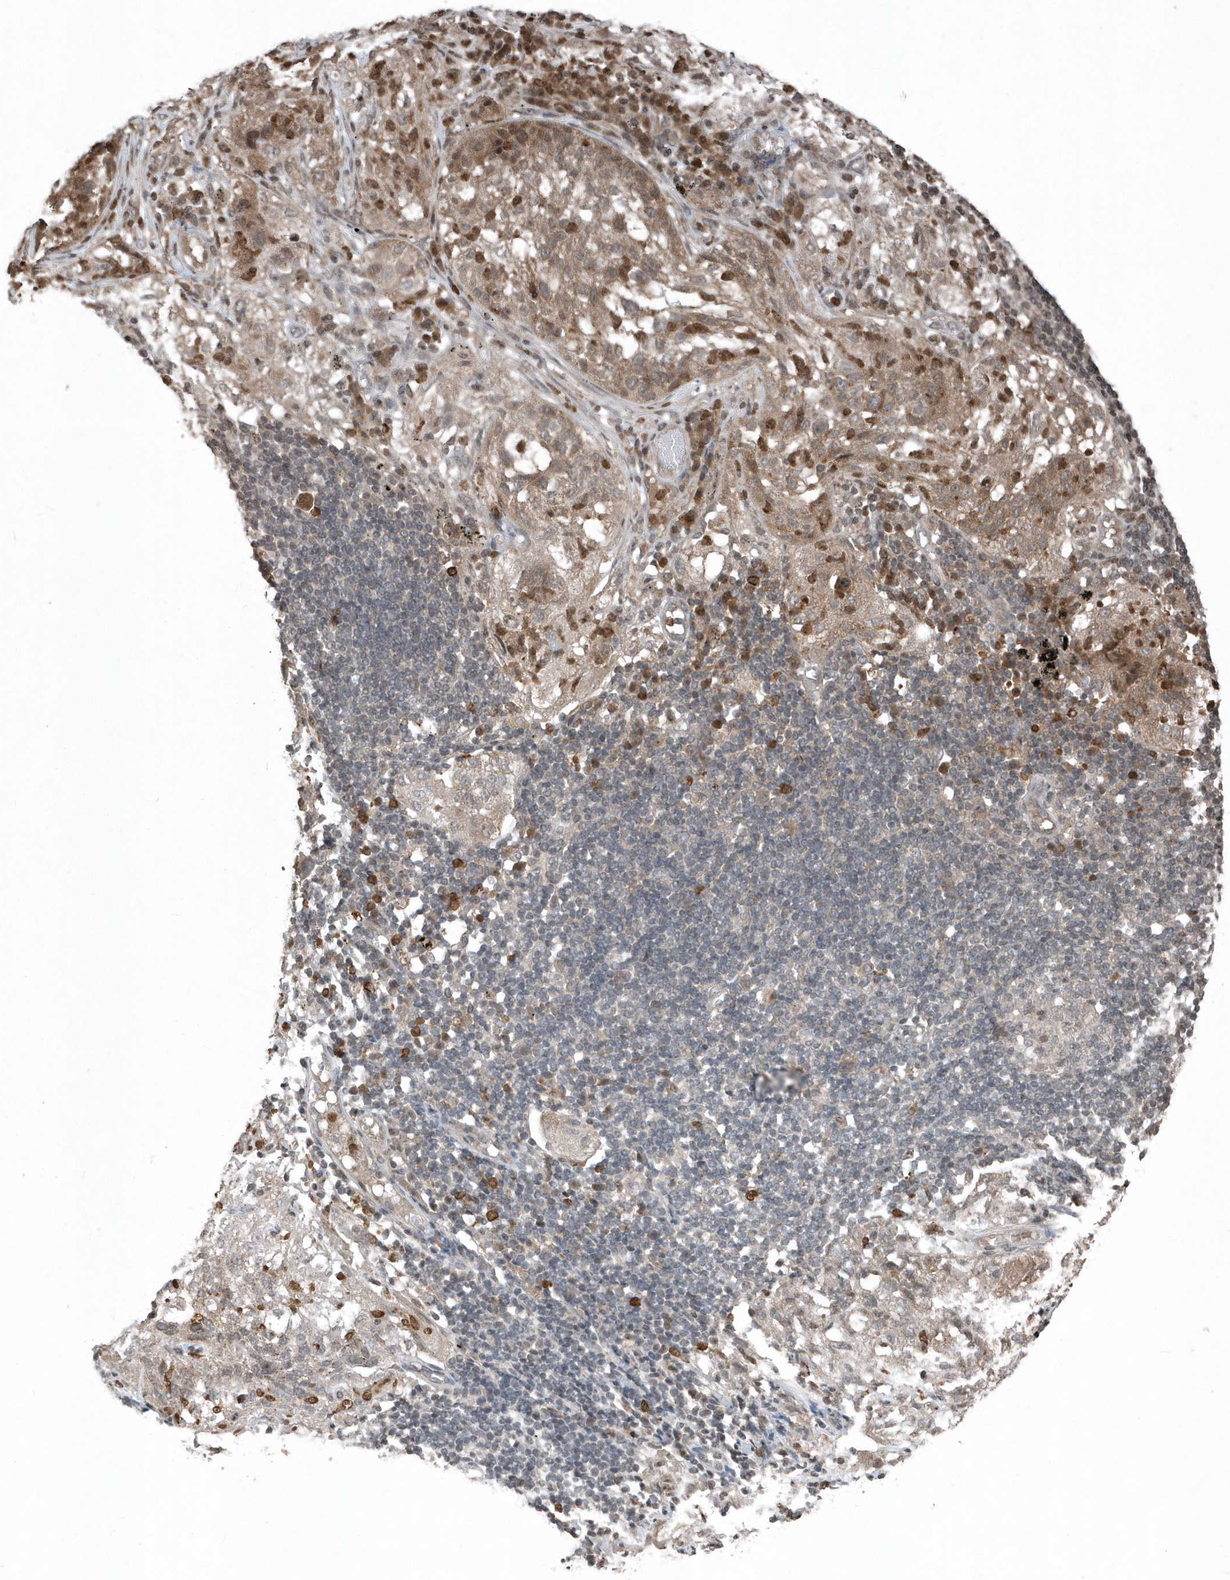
{"staining": {"intensity": "moderate", "quantity": ">75%", "location": "cytoplasmic/membranous"}, "tissue": "lung cancer", "cell_type": "Tumor cells", "image_type": "cancer", "snomed": [{"axis": "morphology", "description": "Inflammation, NOS"}, {"axis": "morphology", "description": "Squamous cell carcinoma, NOS"}, {"axis": "topography", "description": "Lymph node"}, {"axis": "topography", "description": "Soft tissue"}, {"axis": "topography", "description": "Lung"}], "caption": "Moderate cytoplasmic/membranous staining is seen in about >75% of tumor cells in lung cancer. (DAB (3,3'-diaminobenzidine) = brown stain, brightfield microscopy at high magnification).", "gene": "EIF2B1", "patient": {"sex": "male", "age": 66}}